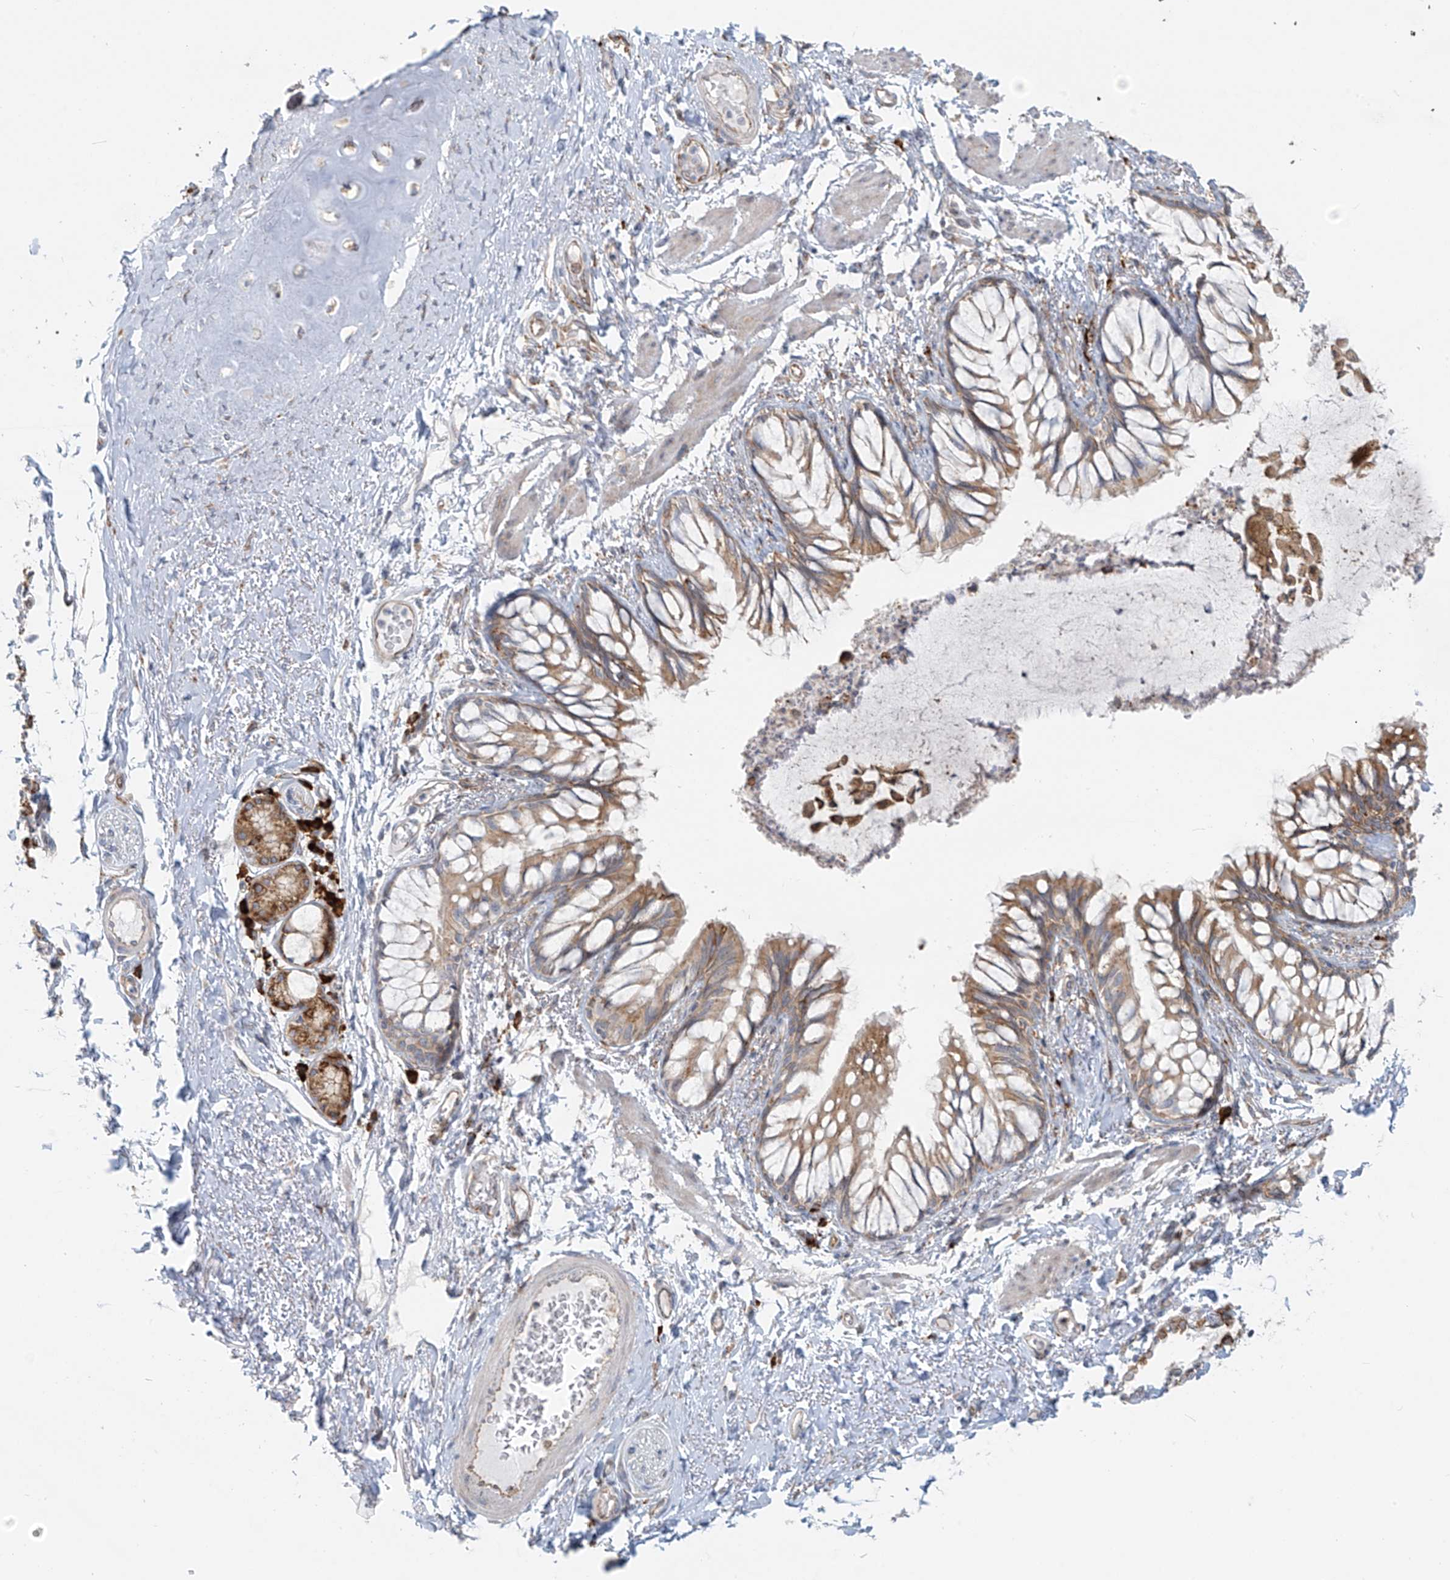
{"staining": {"intensity": "moderate", "quantity": ">75%", "location": "cytoplasmic/membranous"}, "tissue": "bronchus", "cell_type": "Respiratory epithelial cells", "image_type": "normal", "snomed": [{"axis": "morphology", "description": "Normal tissue, NOS"}, {"axis": "topography", "description": "Cartilage tissue"}, {"axis": "topography", "description": "Bronchus"}, {"axis": "topography", "description": "Lung"}], "caption": "Immunohistochemistry staining of normal bronchus, which shows medium levels of moderate cytoplasmic/membranous expression in approximately >75% of respiratory epithelial cells indicating moderate cytoplasmic/membranous protein staining. The staining was performed using DAB (brown) for protein detection and nuclei were counterstained in hematoxylin (blue).", "gene": "KATNIP", "patient": {"sex": "female", "age": 49}}